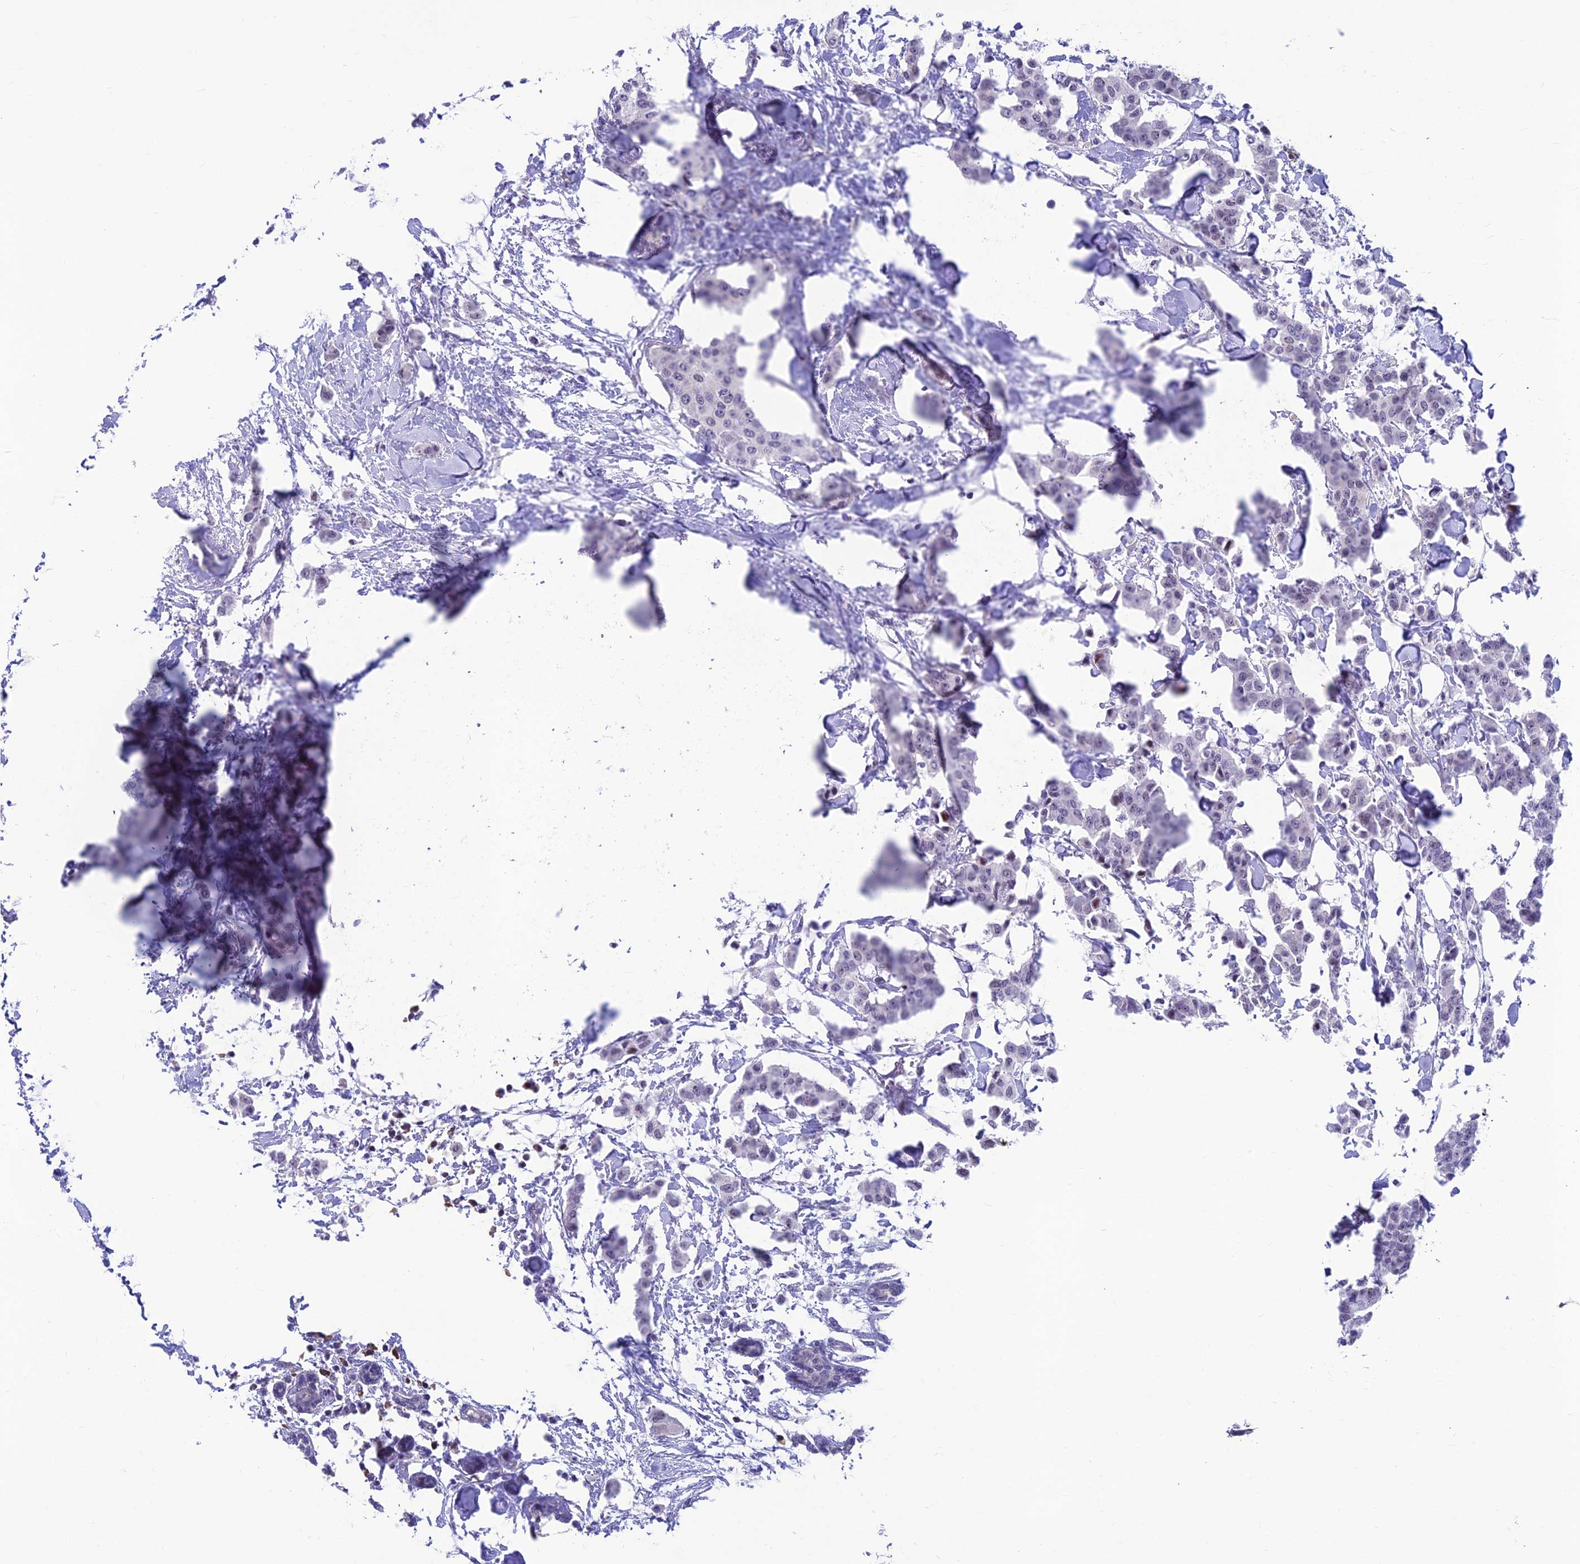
{"staining": {"intensity": "negative", "quantity": "none", "location": "none"}, "tissue": "breast cancer", "cell_type": "Tumor cells", "image_type": "cancer", "snomed": [{"axis": "morphology", "description": "Duct carcinoma"}, {"axis": "topography", "description": "Breast"}], "caption": "Human breast cancer stained for a protein using immunohistochemistry demonstrates no positivity in tumor cells.", "gene": "KIAA1191", "patient": {"sex": "female", "age": 40}}